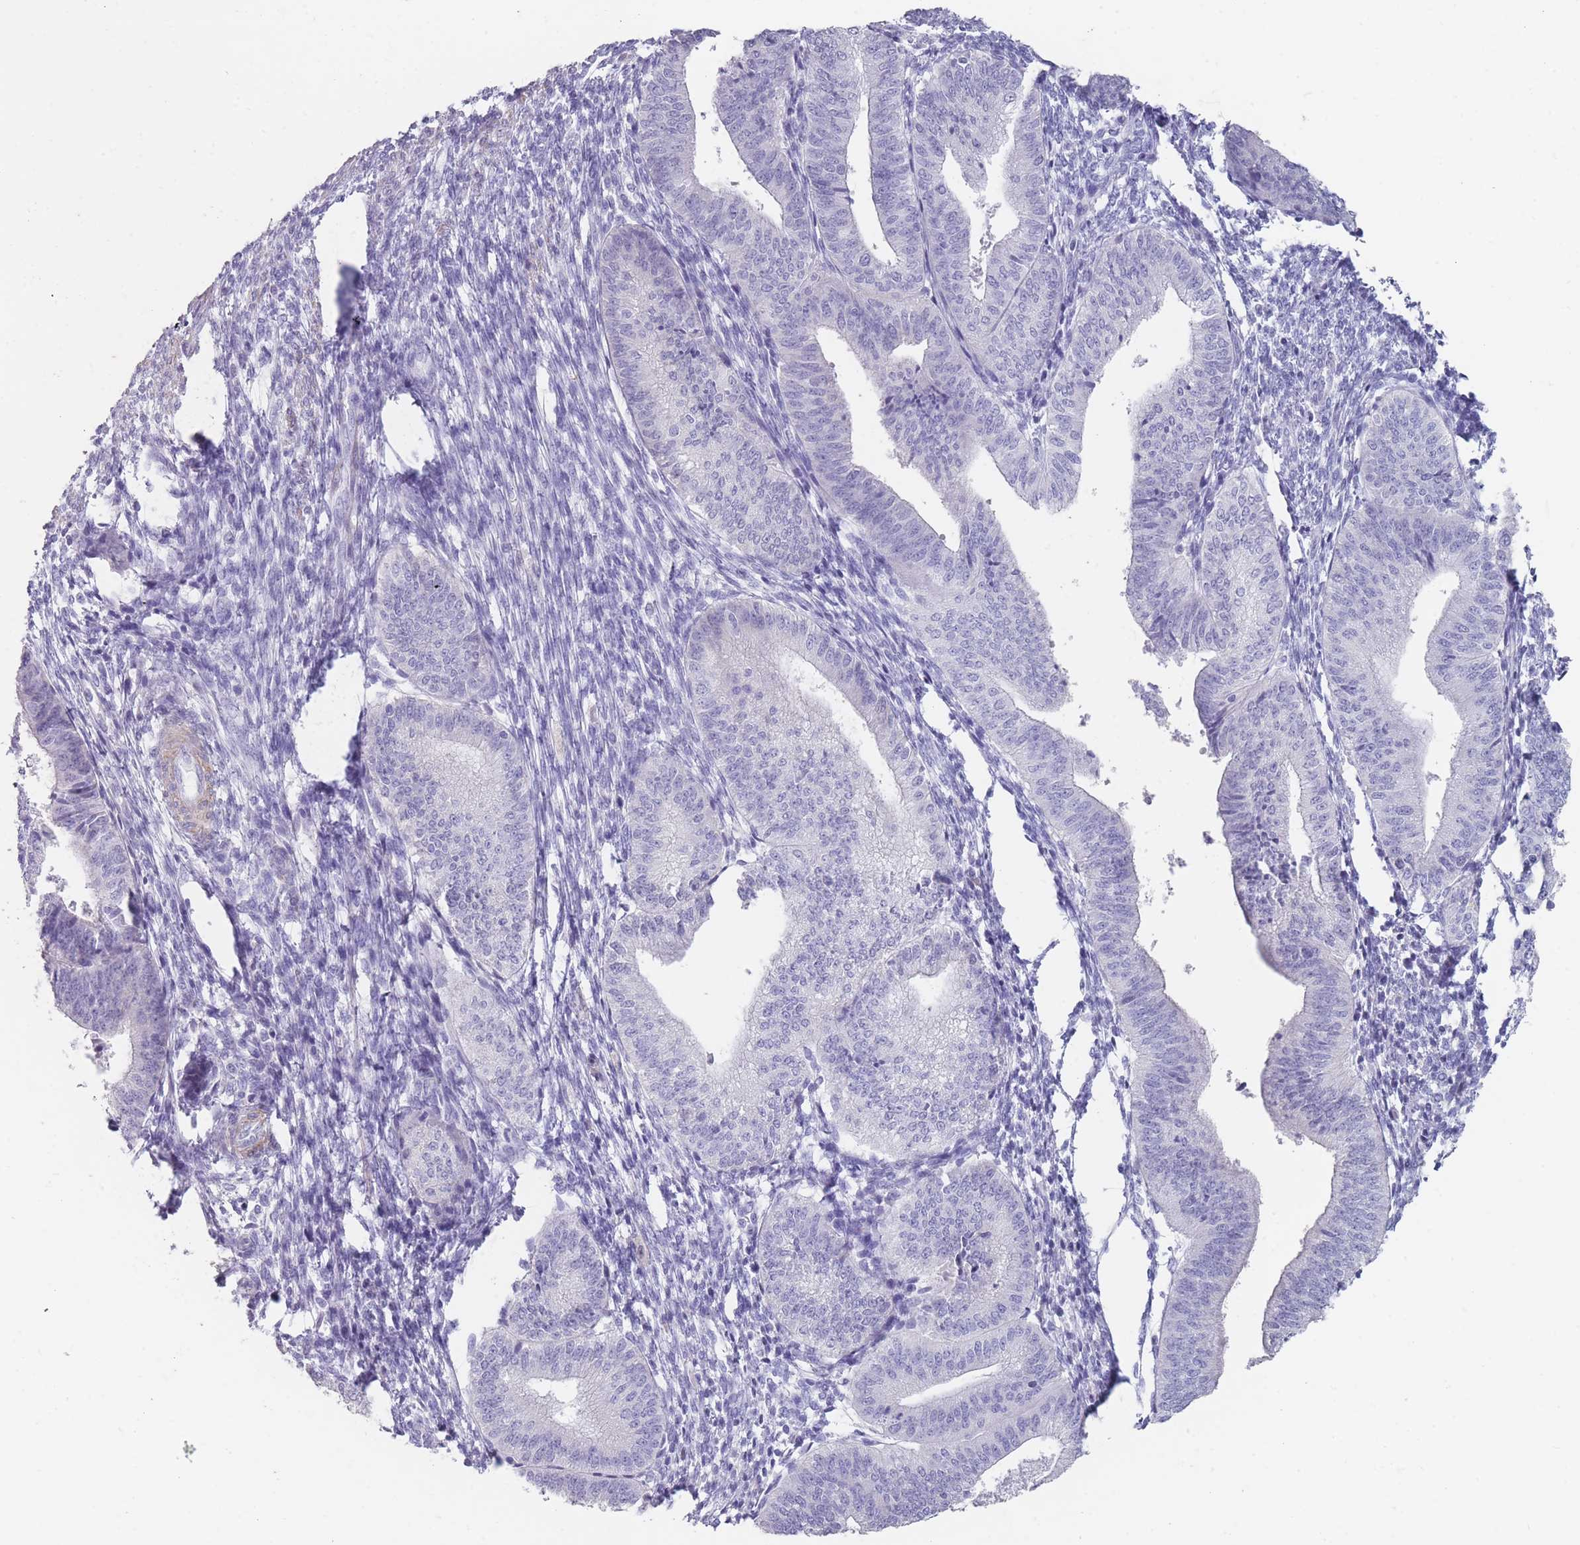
{"staining": {"intensity": "negative", "quantity": "none", "location": "none"}, "tissue": "endometrium", "cell_type": "Cells in endometrial stroma", "image_type": "normal", "snomed": [{"axis": "morphology", "description": "Normal tissue, NOS"}, {"axis": "topography", "description": "Endometrium"}], "caption": "Protein analysis of normal endometrium displays no significant staining in cells in endometrial stroma. (DAB IHC visualized using brightfield microscopy, high magnification).", "gene": "RHBG", "patient": {"sex": "female", "age": 34}}